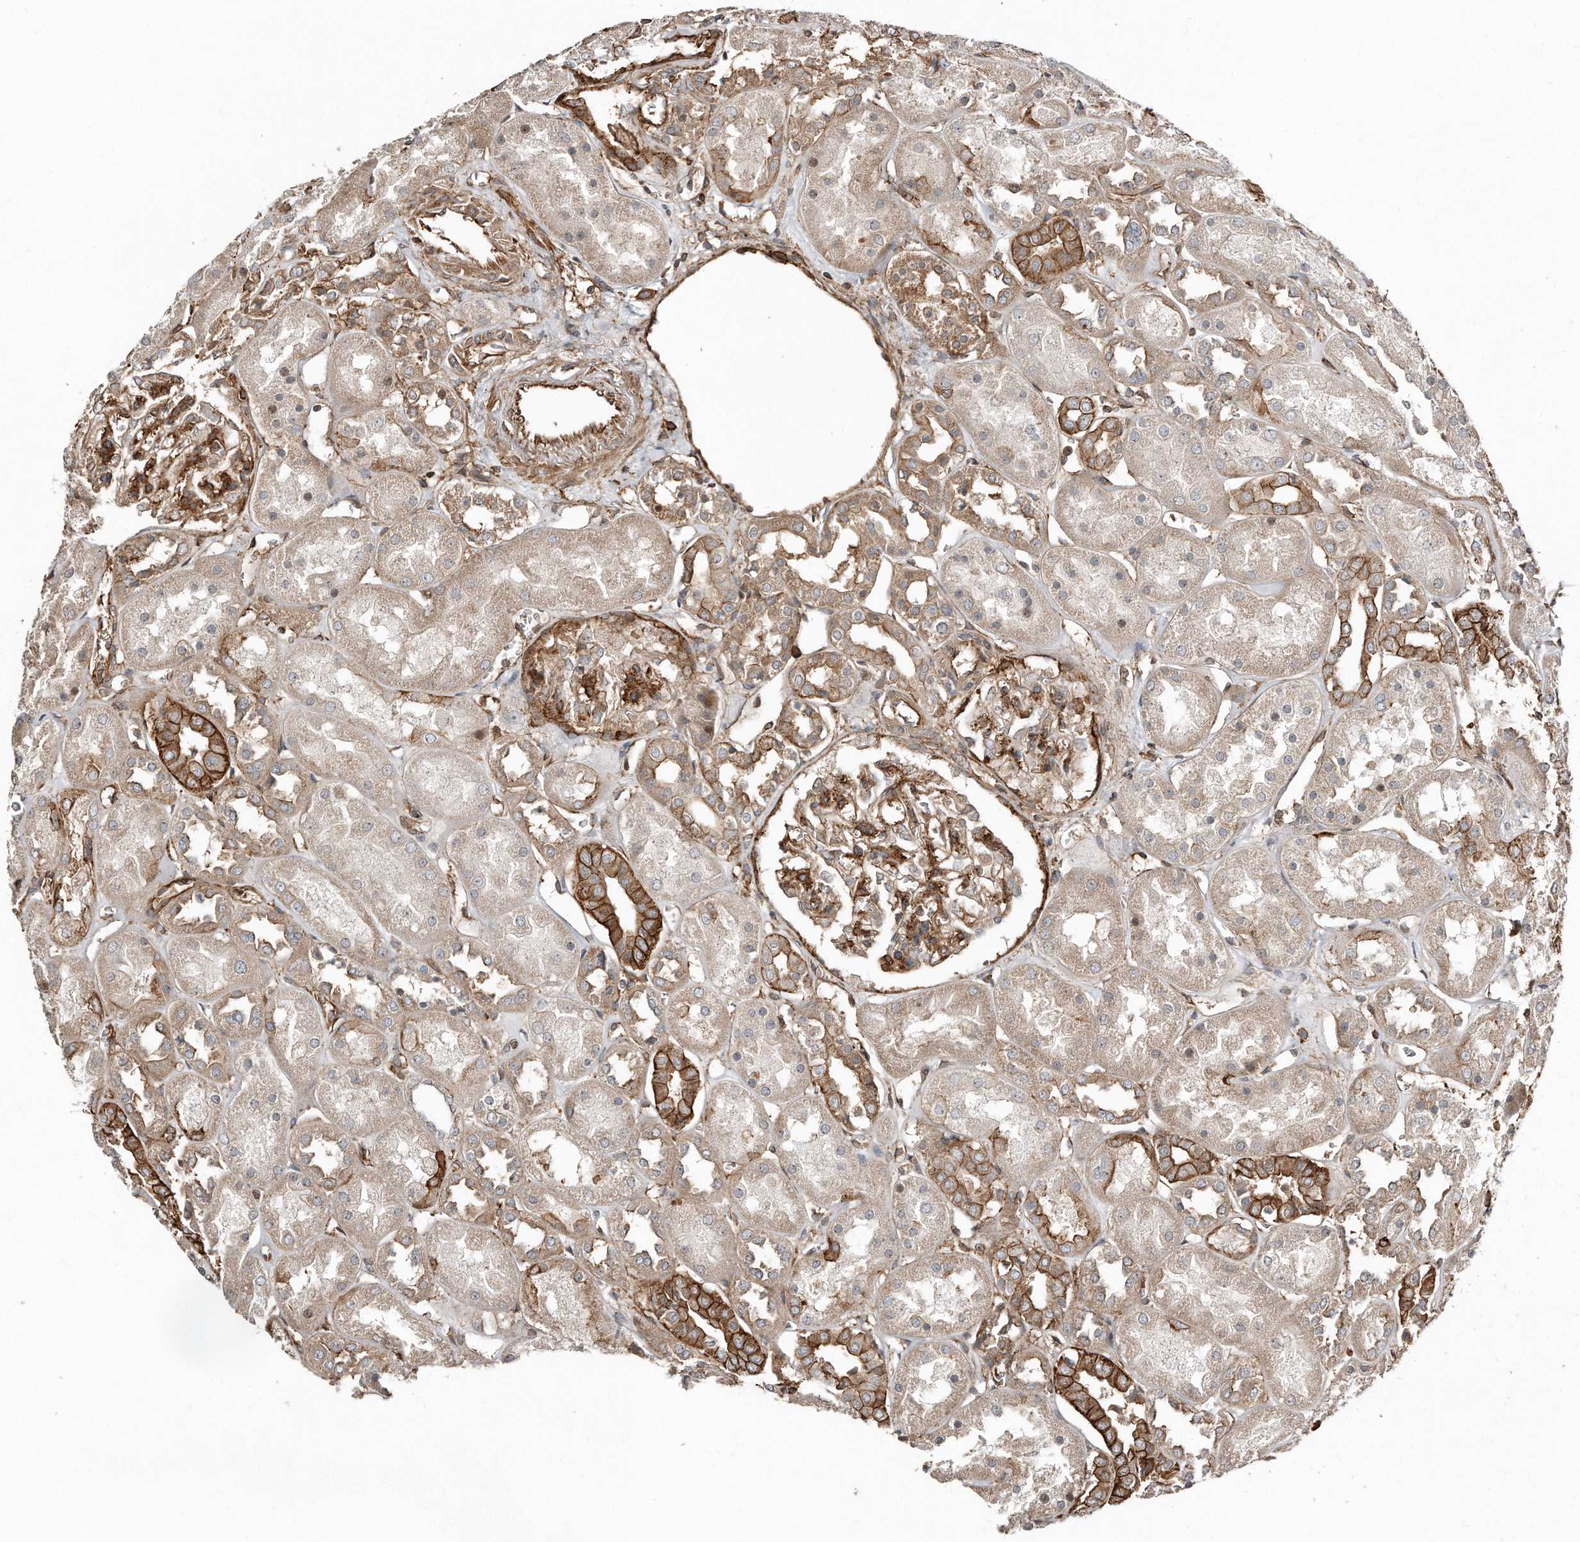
{"staining": {"intensity": "strong", "quantity": "25%-75%", "location": "cytoplasmic/membranous"}, "tissue": "kidney", "cell_type": "Cells in glomeruli", "image_type": "normal", "snomed": [{"axis": "morphology", "description": "Normal tissue, NOS"}, {"axis": "topography", "description": "Kidney"}], "caption": "A high amount of strong cytoplasmic/membranous staining is present in approximately 25%-75% of cells in glomeruli in unremarkable kidney.", "gene": "SNAP47", "patient": {"sex": "male", "age": 70}}